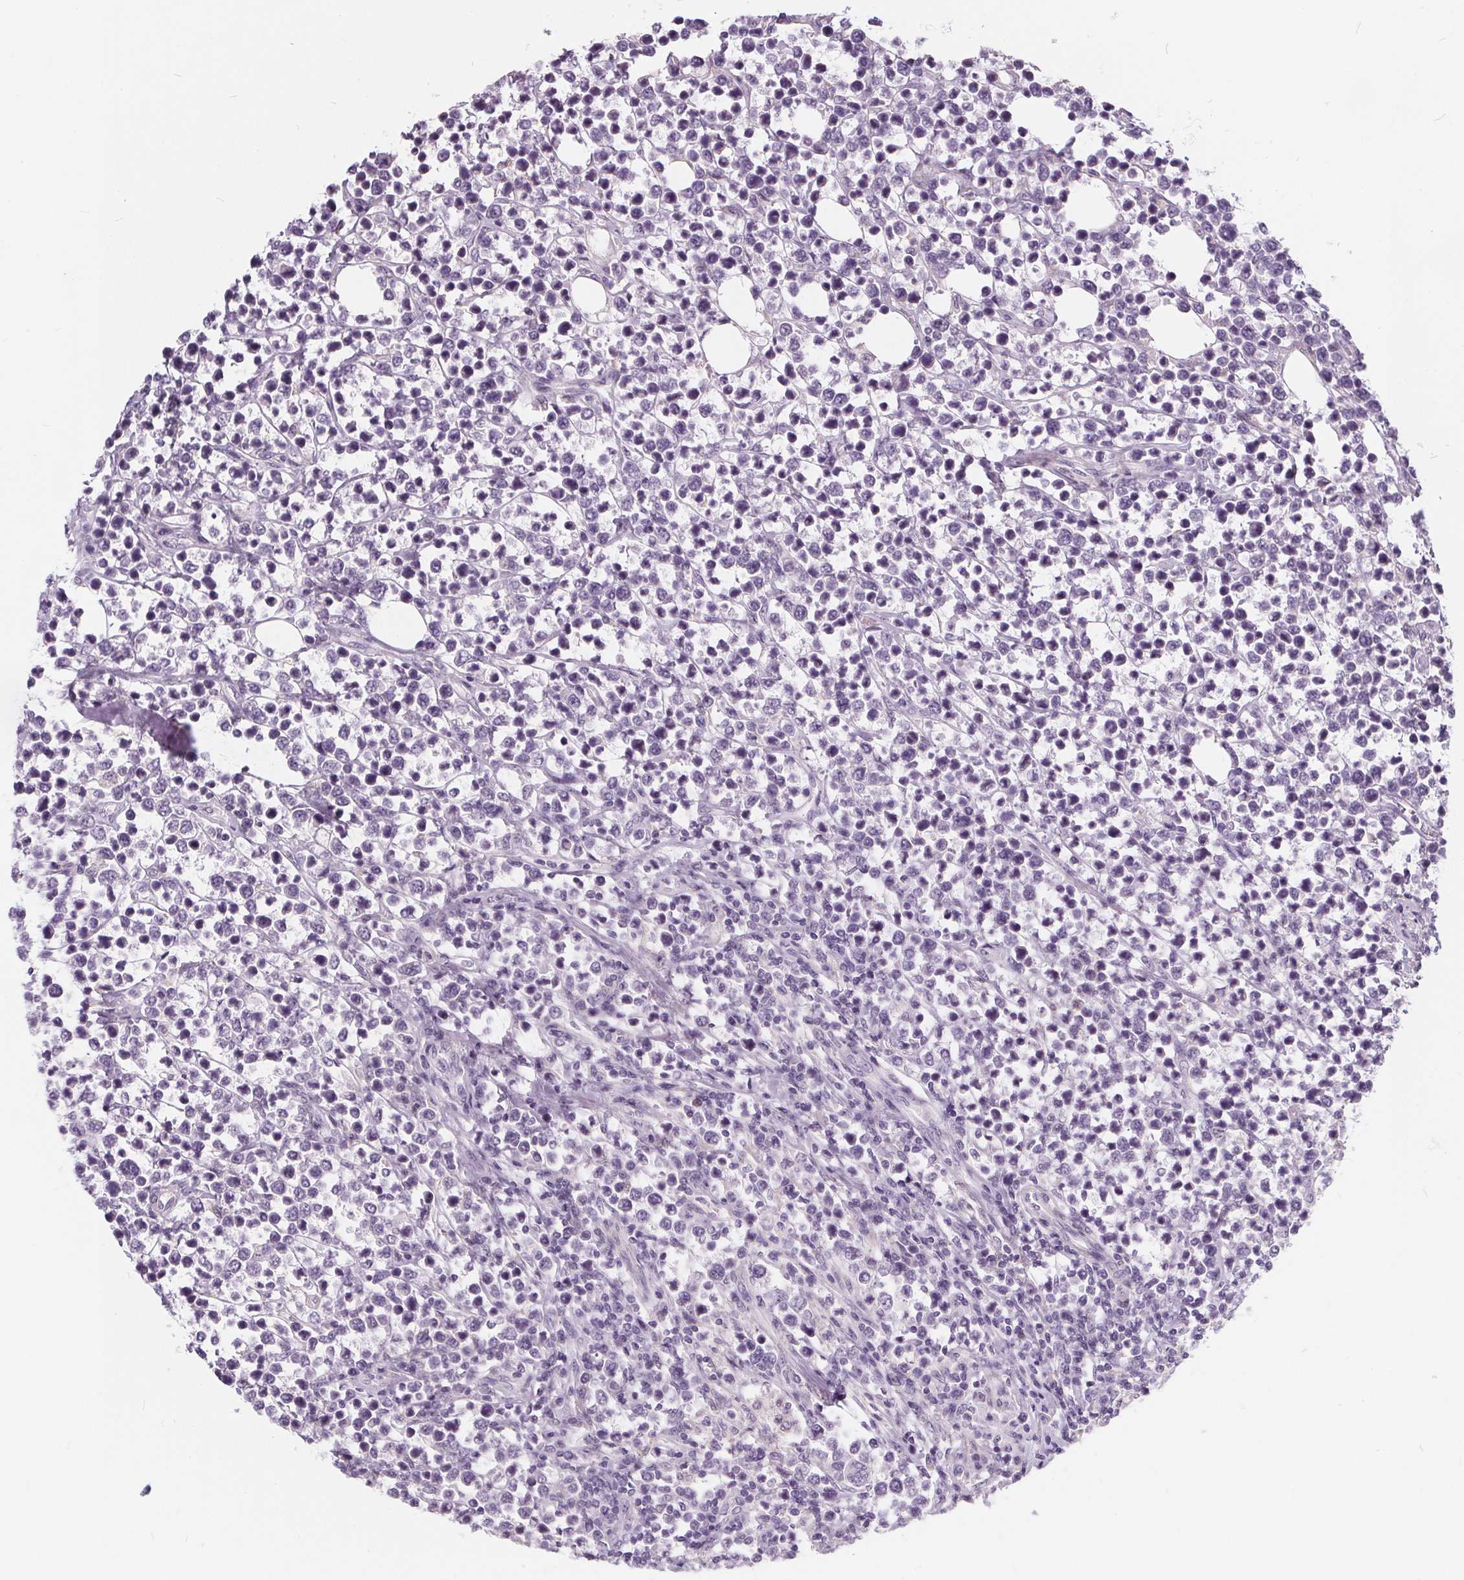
{"staining": {"intensity": "negative", "quantity": "none", "location": "none"}, "tissue": "lymphoma", "cell_type": "Tumor cells", "image_type": "cancer", "snomed": [{"axis": "morphology", "description": "Malignant lymphoma, non-Hodgkin's type, High grade"}, {"axis": "topography", "description": "Soft tissue"}], "caption": "High power microscopy photomicrograph of an immunohistochemistry photomicrograph of lymphoma, revealing no significant expression in tumor cells.", "gene": "HAAO", "patient": {"sex": "female", "age": 56}}